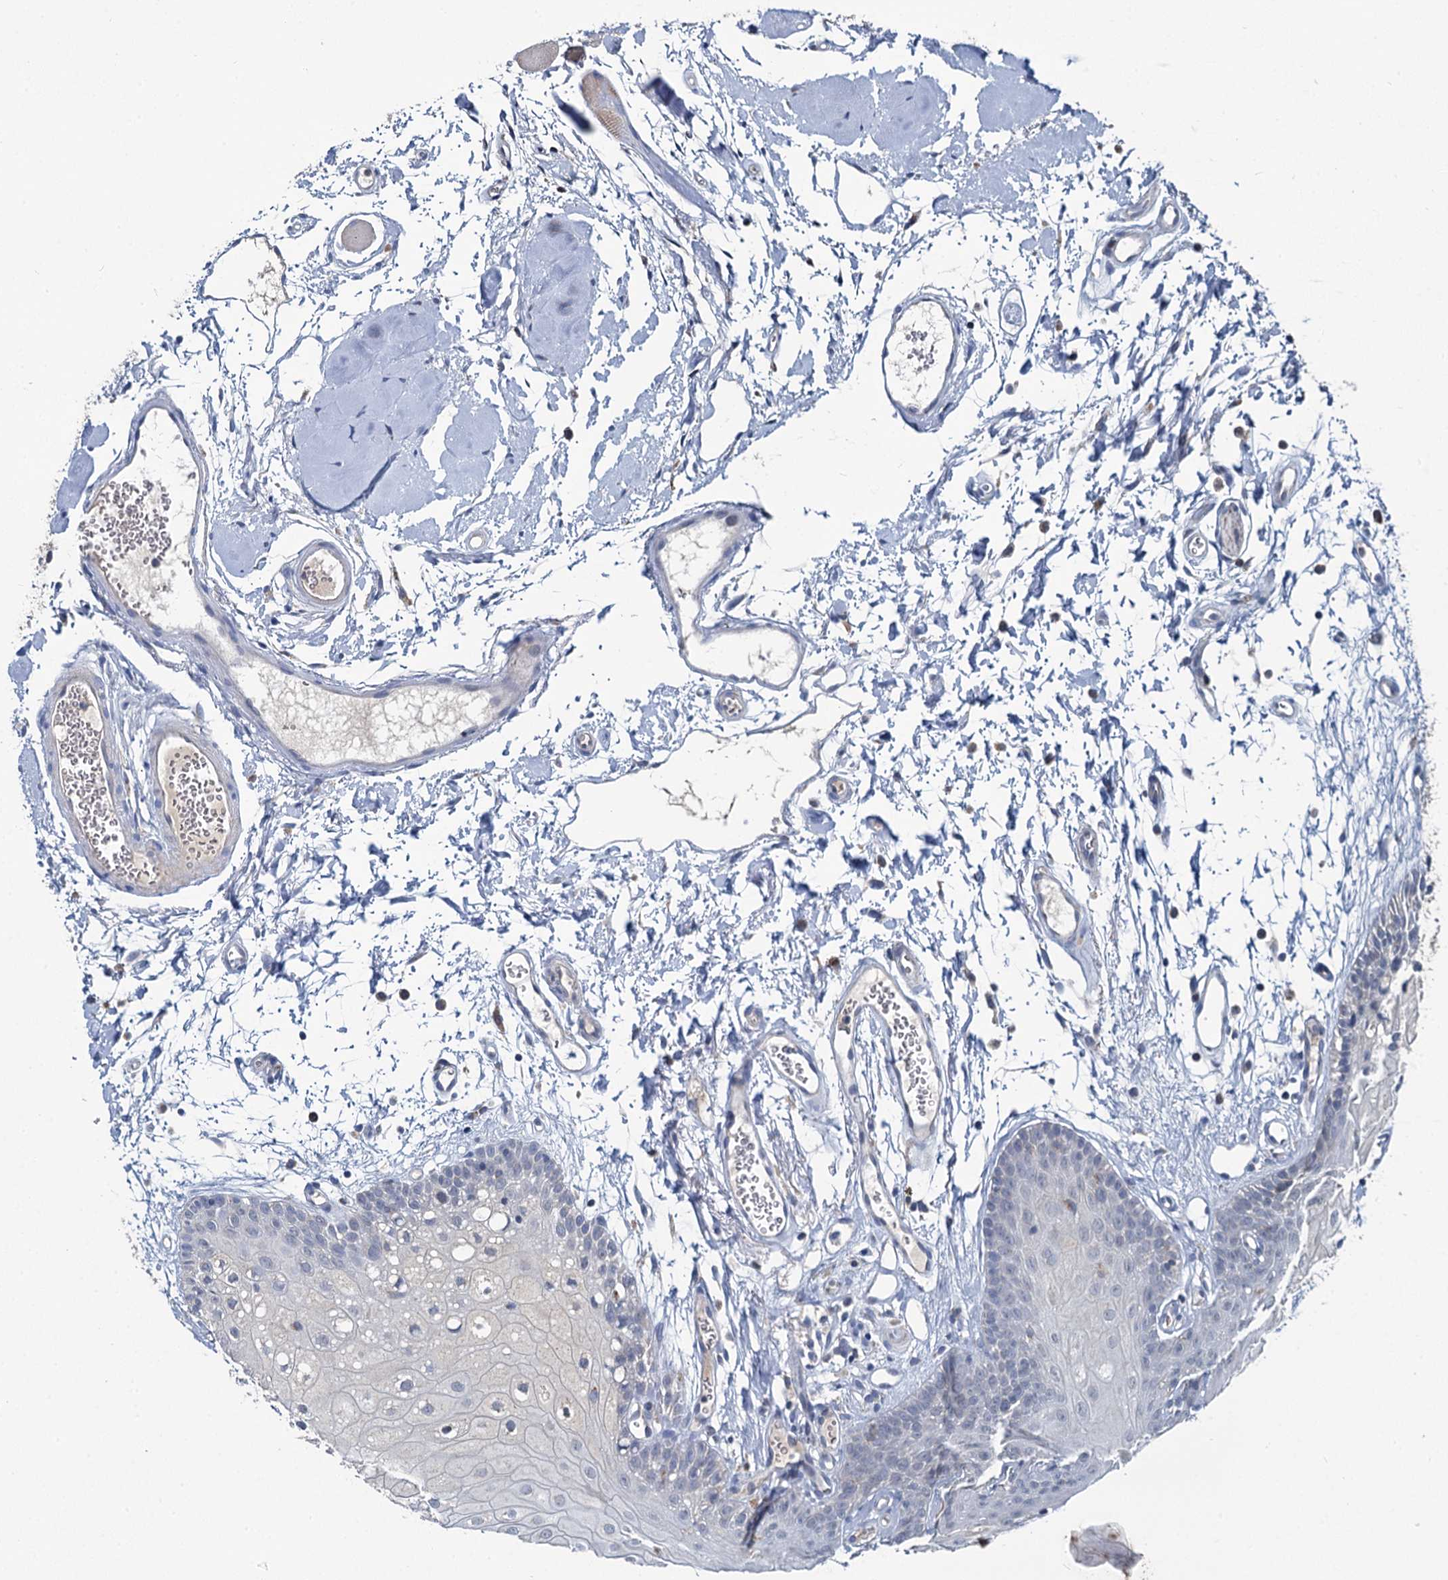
{"staining": {"intensity": "negative", "quantity": "none", "location": "none"}, "tissue": "oral mucosa", "cell_type": "Squamous epithelial cells", "image_type": "normal", "snomed": [{"axis": "morphology", "description": "Normal tissue, NOS"}, {"axis": "topography", "description": "Oral tissue"}, {"axis": "topography", "description": "Tounge, NOS"}], "caption": "This image is of unremarkable oral mucosa stained with immunohistochemistry (IHC) to label a protein in brown with the nuclei are counter-stained blue. There is no expression in squamous epithelial cells. (DAB IHC with hematoxylin counter stain).", "gene": "METTL4", "patient": {"sex": "female", "age": 73}}